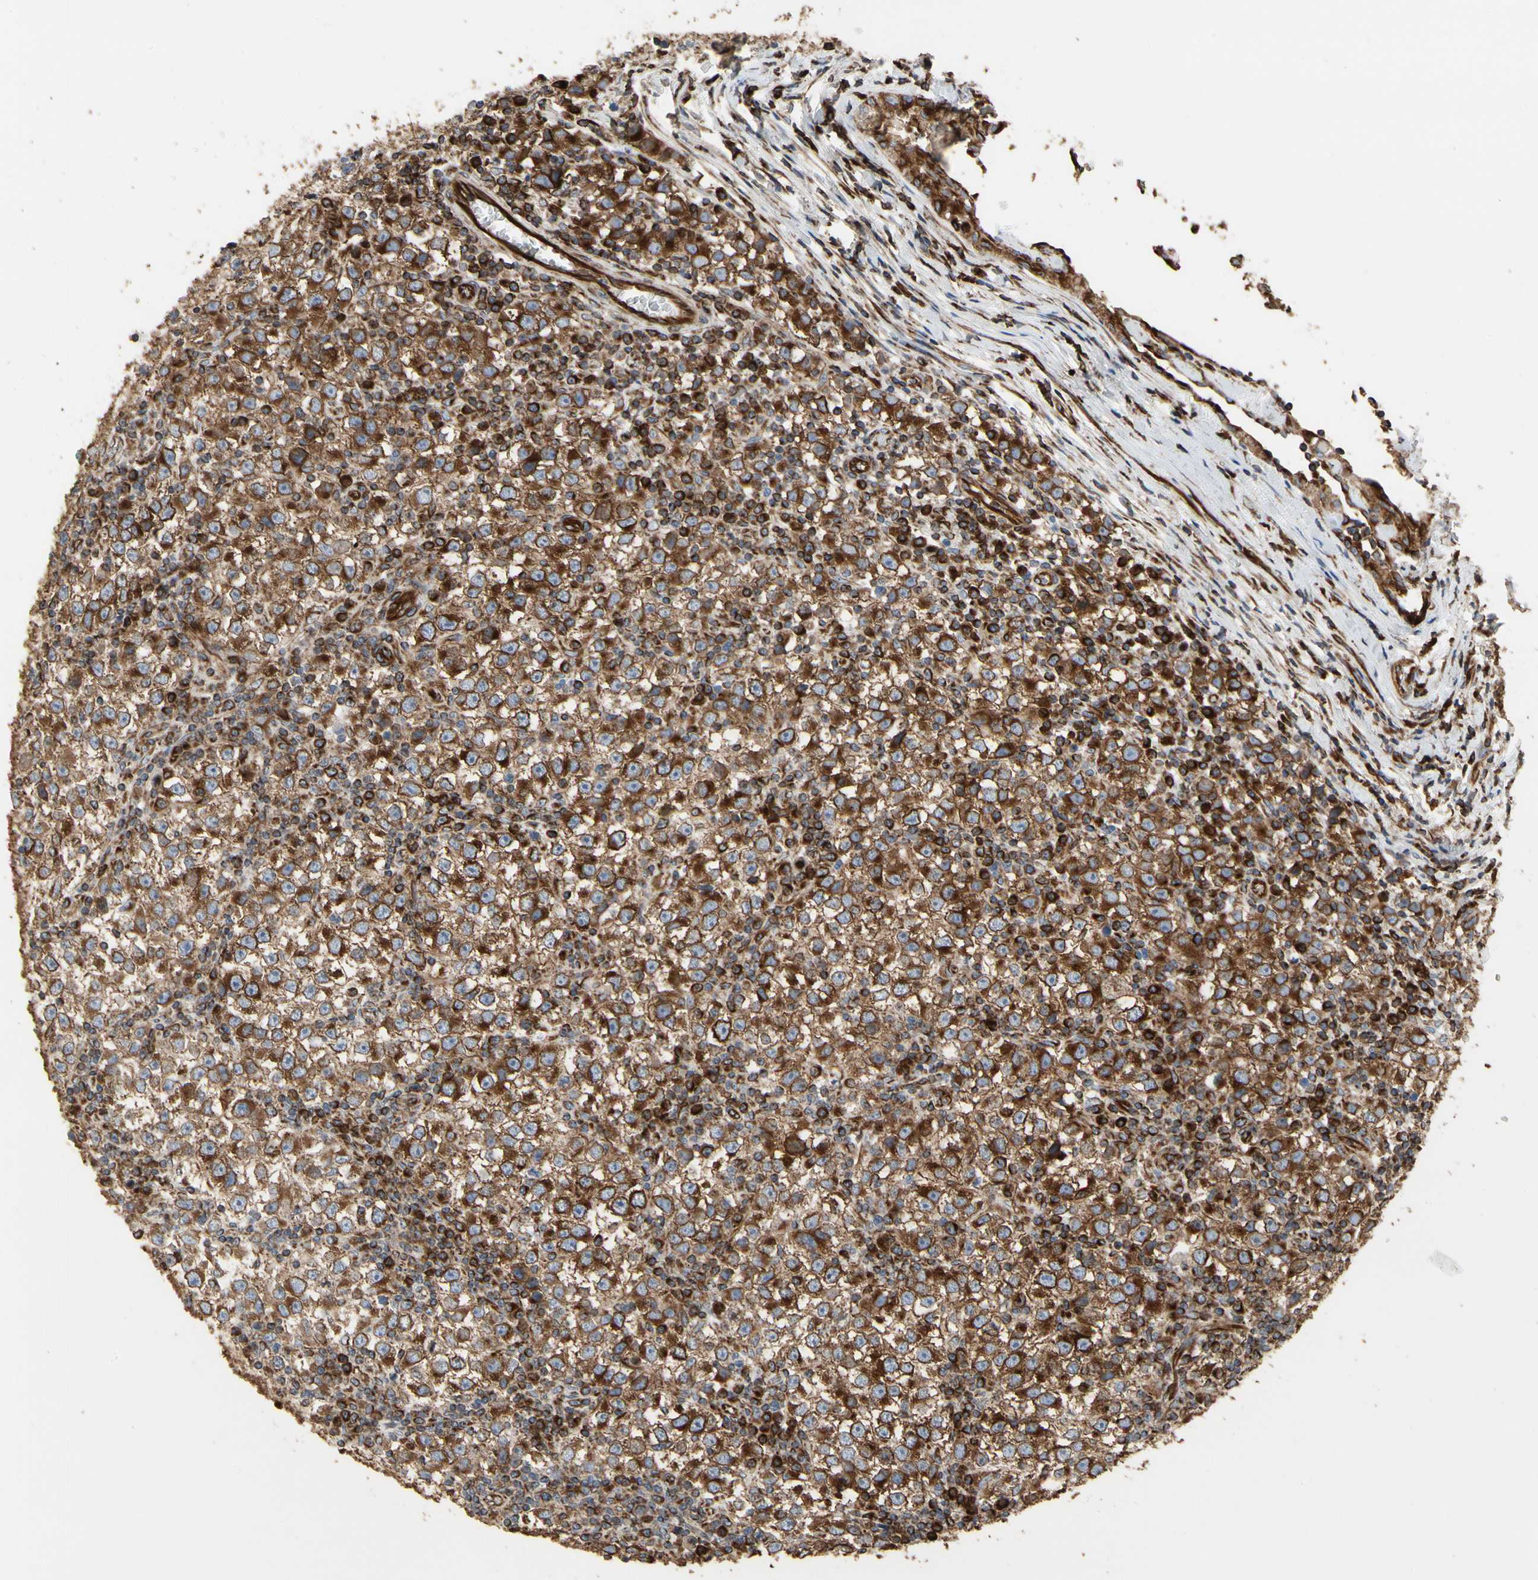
{"staining": {"intensity": "moderate", "quantity": "25%-75%", "location": "cytoplasmic/membranous"}, "tissue": "testis cancer", "cell_type": "Tumor cells", "image_type": "cancer", "snomed": [{"axis": "morphology", "description": "Seminoma, NOS"}, {"axis": "topography", "description": "Testis"}], "caption": "Seminoma (testis) stained with immunohistochemistry (IHC) displays moderate cytoplasmic/membranous expression in approximately 25%-75% of tumor cells. The protein of interest is stained brown, and the nuclei are stained in blue (DAB (3,3'-diaminobenzidine) IHC with brightfield microscopy, high magnification).", "gene": "TUBA1A", "patient": {"sex": "male", "age": 65}}